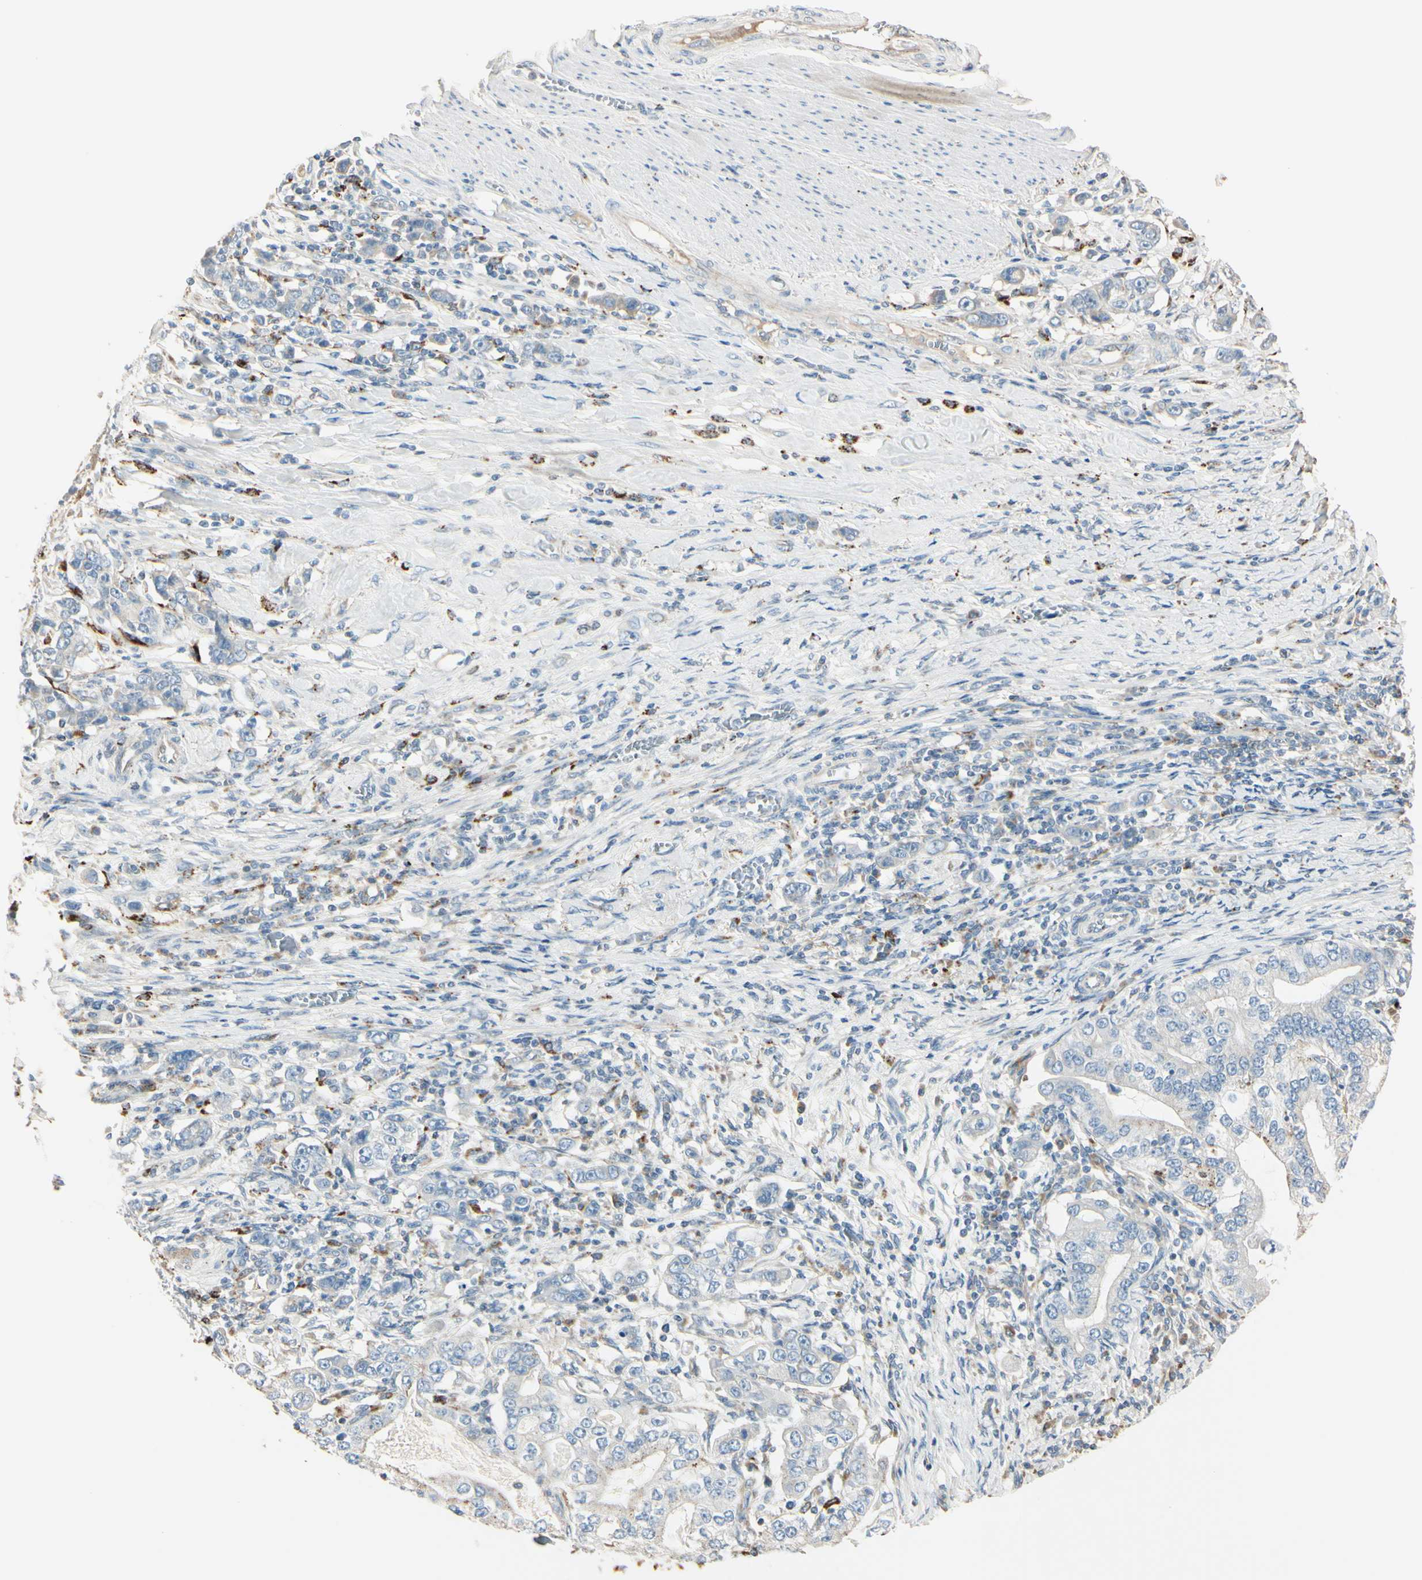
{"staining": {"intensity": "negative", "quantity": "none", "location": "none"}, "tissue": "stomach cancer", "cell_type": "Tumor cells", "image_type": "cancer", "snomed": [{"axis": "morphology", "description": "Adenocarcinoma, NOS"}, {"axis": "topography", "description": "Stomach, lower"}], "caption": "This micrograph is of stomach cancer stained with immunohistochemistry to label a protein in brown with the nuclei are counter-stained blue. There is no staining in tumor cells.", "gene": "ANGPTL1", "patient": {"sex": "female", "age": 72}}